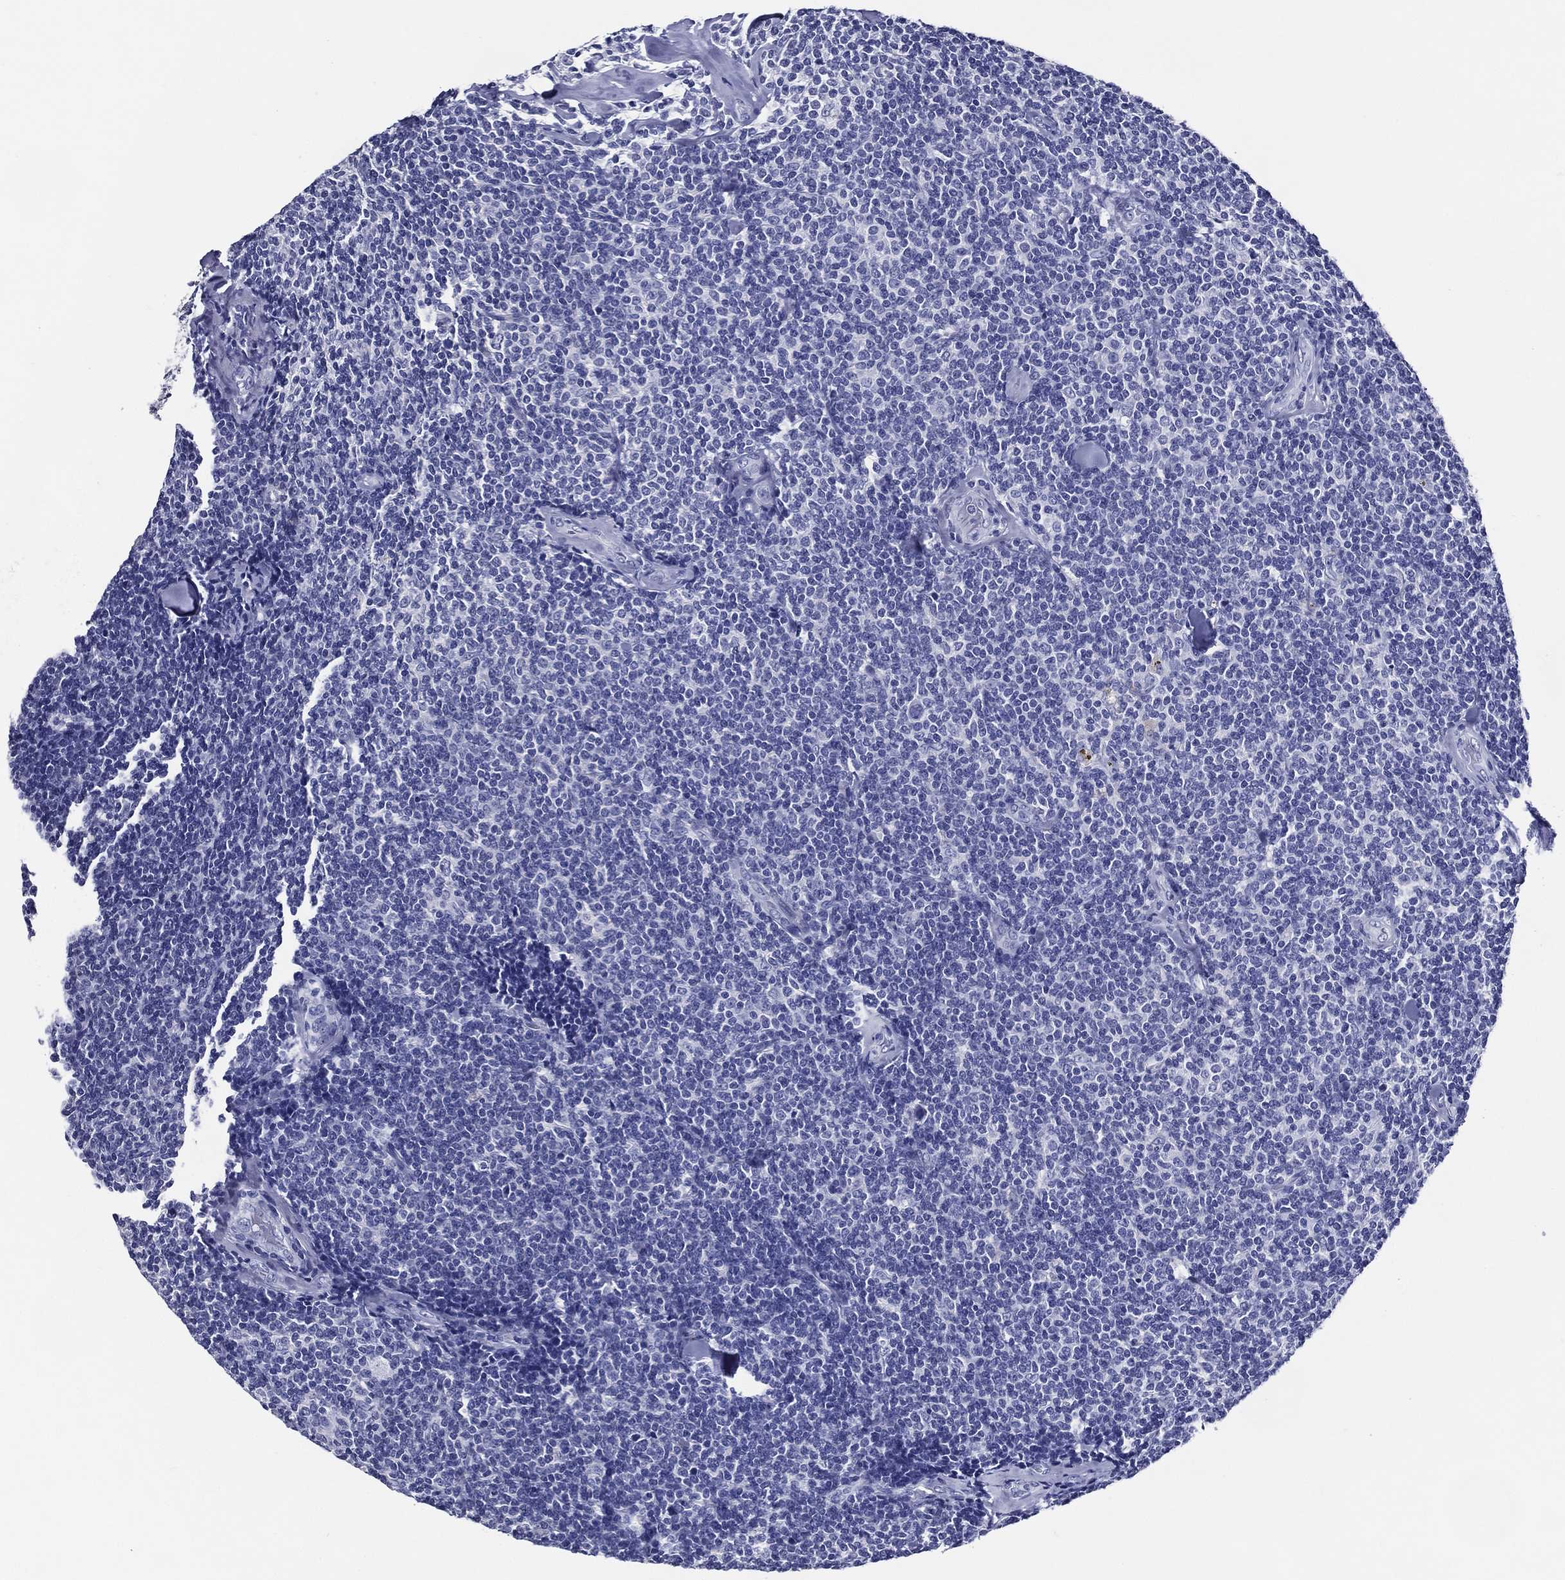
{"staining": {"intensity": "negative", "quantity": "none", "location": "none"}, "tissue": "lymphoma", "cell_type": "Tumor cells", "image_type": "cancer", "snomed": [{"axis": "morphology", "description": "Malignant lymphoma, non-Hodgkin's type, Low grade"}, {"axis": "topography", "description": "Lymph node"}], "caption": "This micrograph is of malignant lymphoma, non-Hodgkin's type (low-grade) stained with immunohistochemistry (IHC) to label a protein in brown with the nuclei are counter-stained blue. There is no expression in tumor cells.", "gene": "ACE2", "patient": {"sex": "female", "age": 56}}